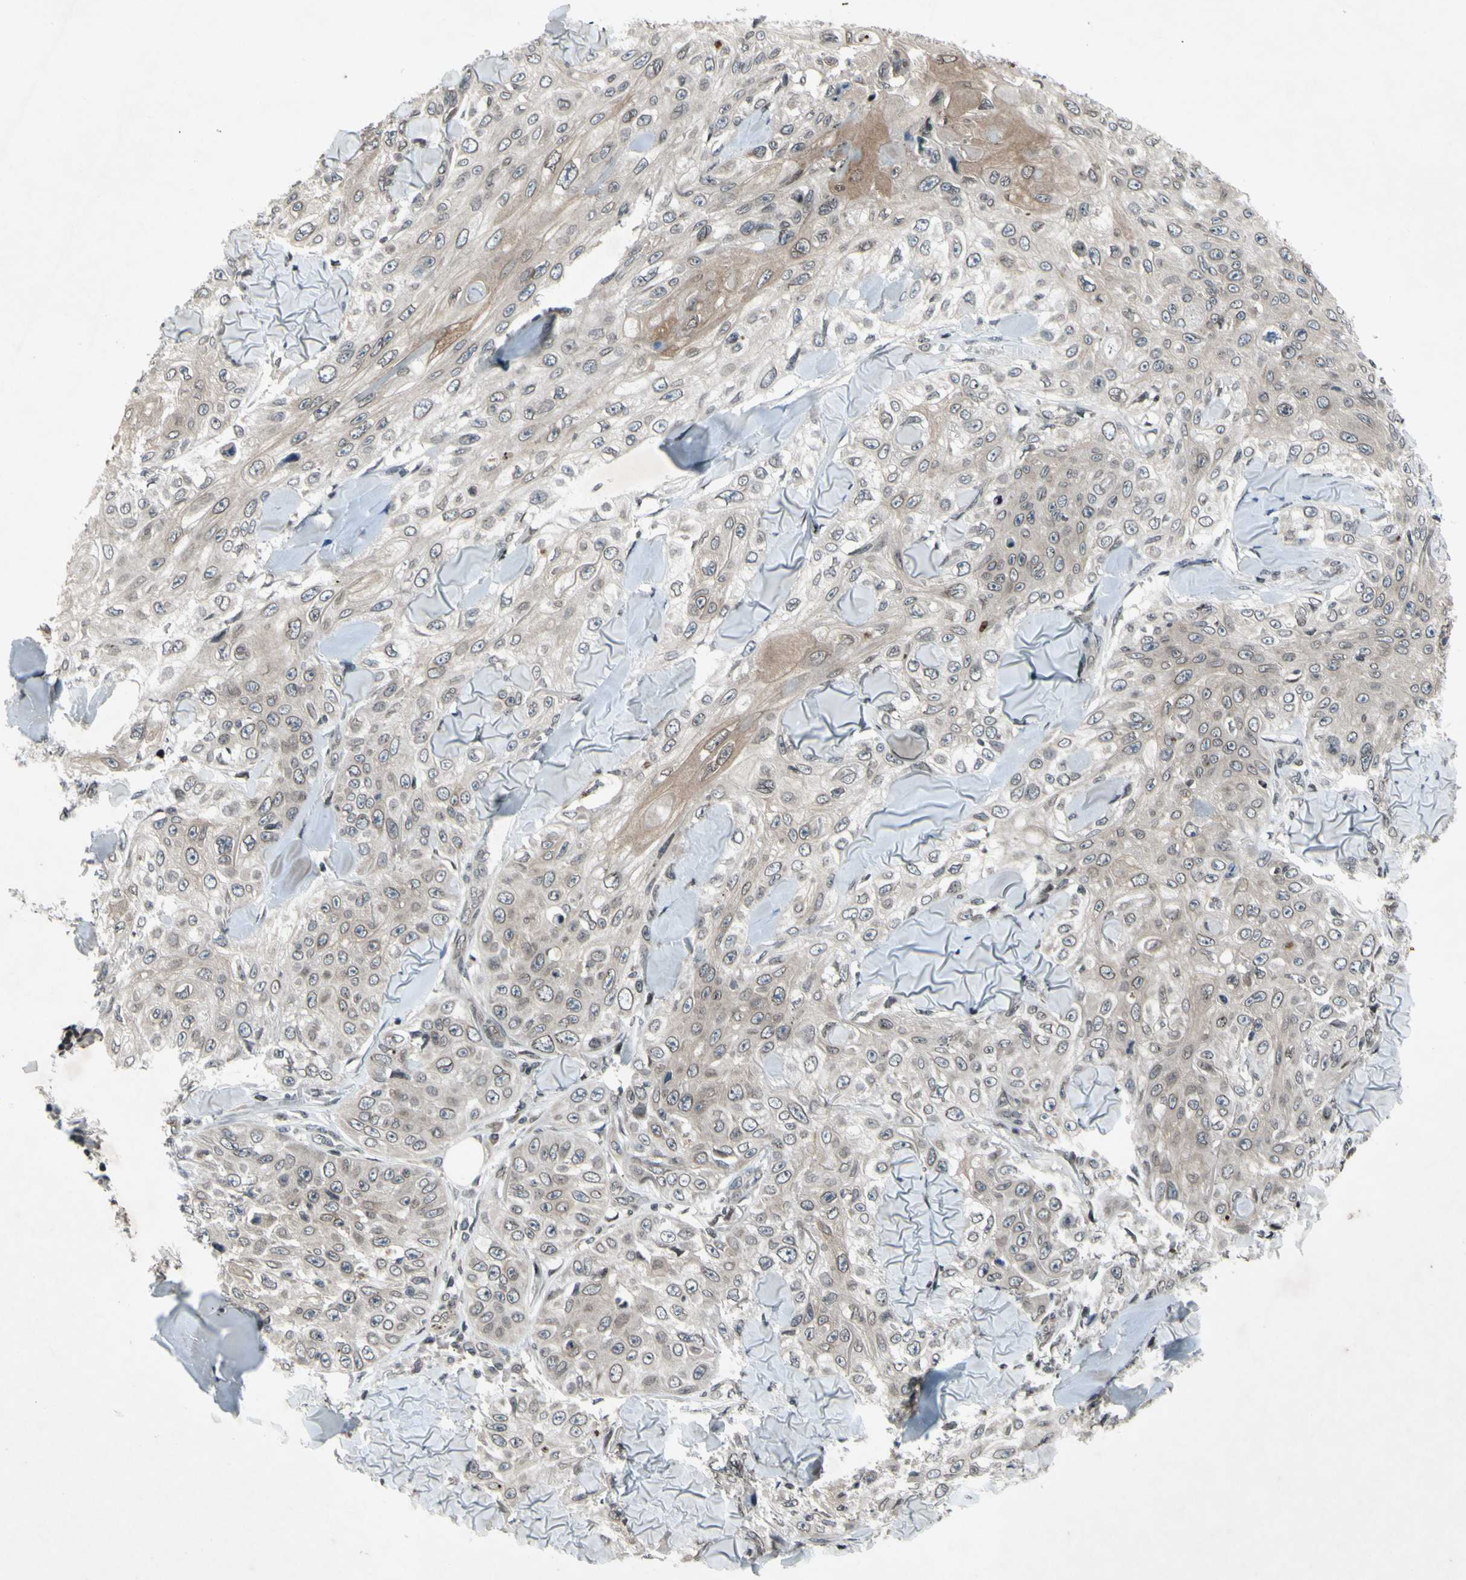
{"staining": {"intensity": "weak", "quantity": "25%-75%", "location": "cytoplasmic/membranous"}, "tissue": "skin cancer", "cell_type": "Tumor cells", "image_type": "cancer", "snomed": [{"axis": "morphology", "description": "Squamous cell carcinoma, NOS"}, {"axis": "topography", "description": "Skin"}], "caption": "Immunohistochemical staining of human squamous cell carcinoma (skin) exhibits low levels of weak cytoplasmic/membranous positivity in approximately 25%-75% of tumor cells.", "gene": "XPO1", "patient": {"sex": "male", "age": 86}}